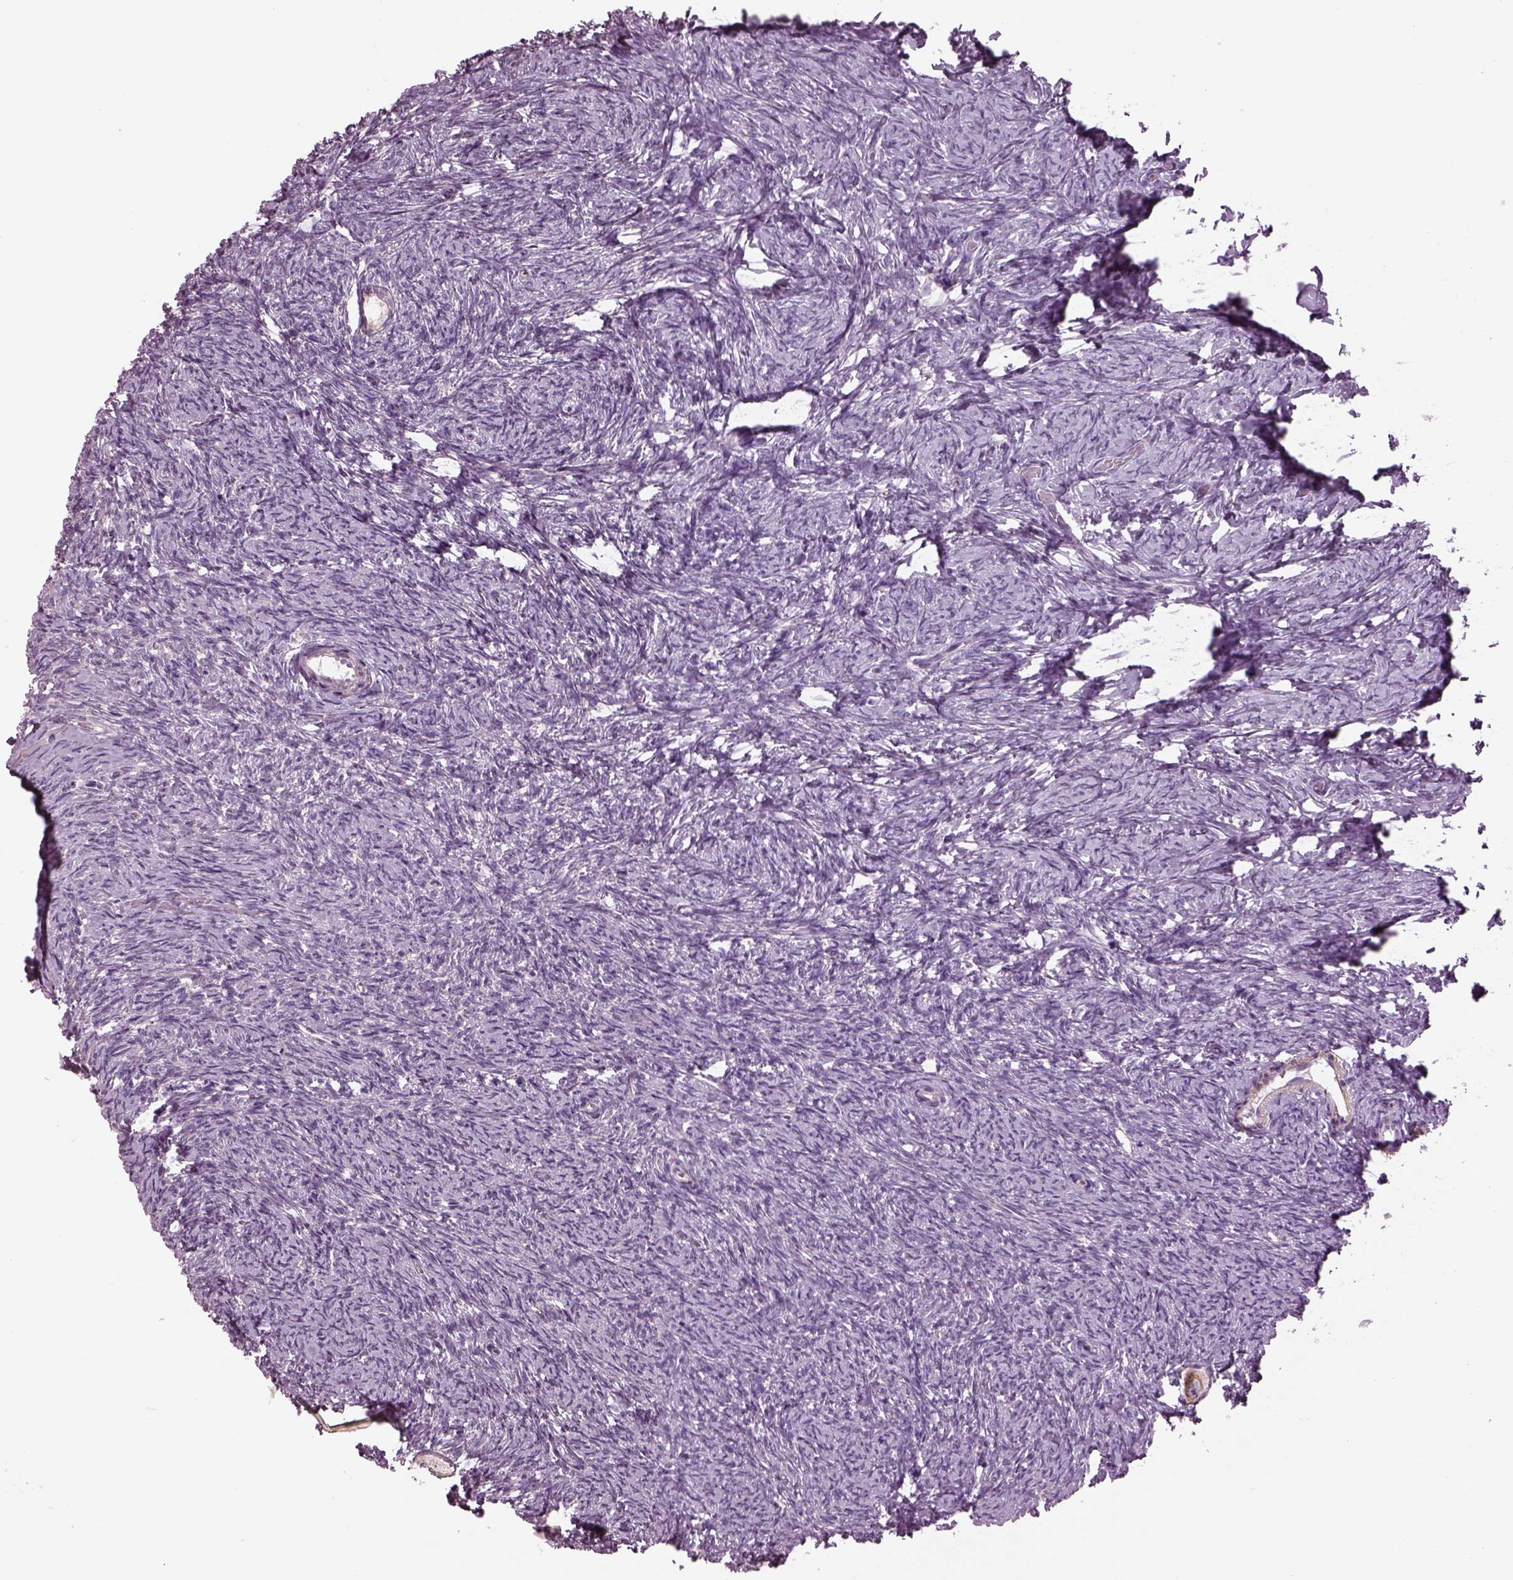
{"staining": {"intensity": "weak", "quantity": ">75%", "location": "cytoplasmic/membranous"}, "tissue": "ovary", "cell_type": "Follicle cells", "image_type": "normal", "snomed": [{"axis": "morphology", "description": "Normal tissue, NOS"}, {"axis": "topography", "description": "Ovary"}], "caption": "A brown stain shows weak cytoplasmic/membranous expression of a protein in follicle cells of benign human ovary. Using DAB (3,3'-diaminobenzidine) (brown) and hematoxylin (blue) stains, captured at high magnification using brightfield microscopy.", "gene": "SPATA7", "patient": {"sex": "female", "age": 39}}